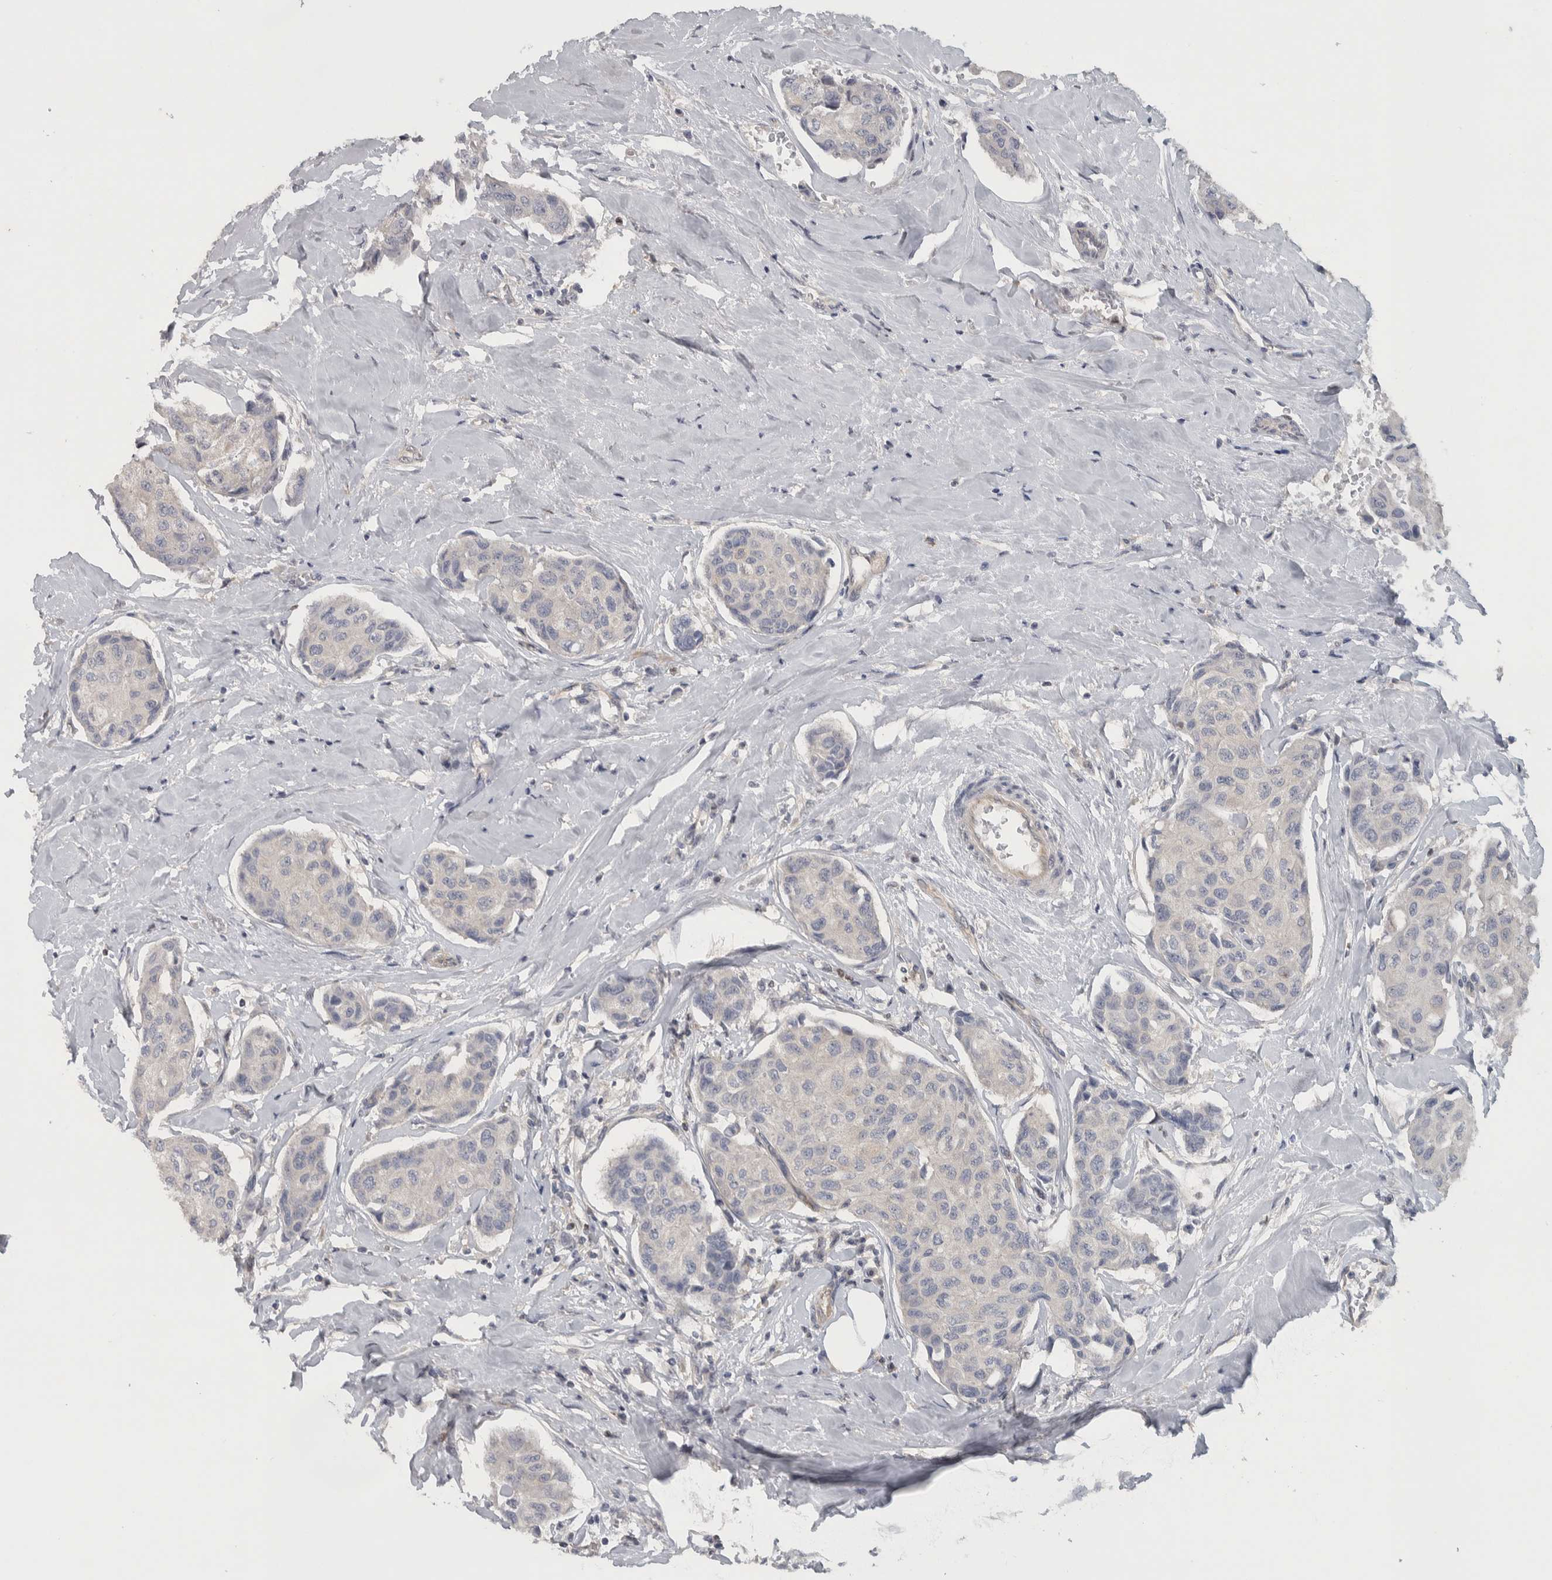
{"staining": {"intensity": "negative", "quantity": "none", "location": "none"}, "tissue": "breast cancer", "cell_type": "Tumor cells", "image_type": "cancer", "snomed": [{"axis": "morphology", "description": "Duct carcinoma"}, {"axis": "topography", "description": "Breast"}], "caption": "Protein analysis of breast cancer demonstrates no significant positivity in tumor cells.", "gene": "NFKB2", "patient": {"sex": "female", "age": 80}}